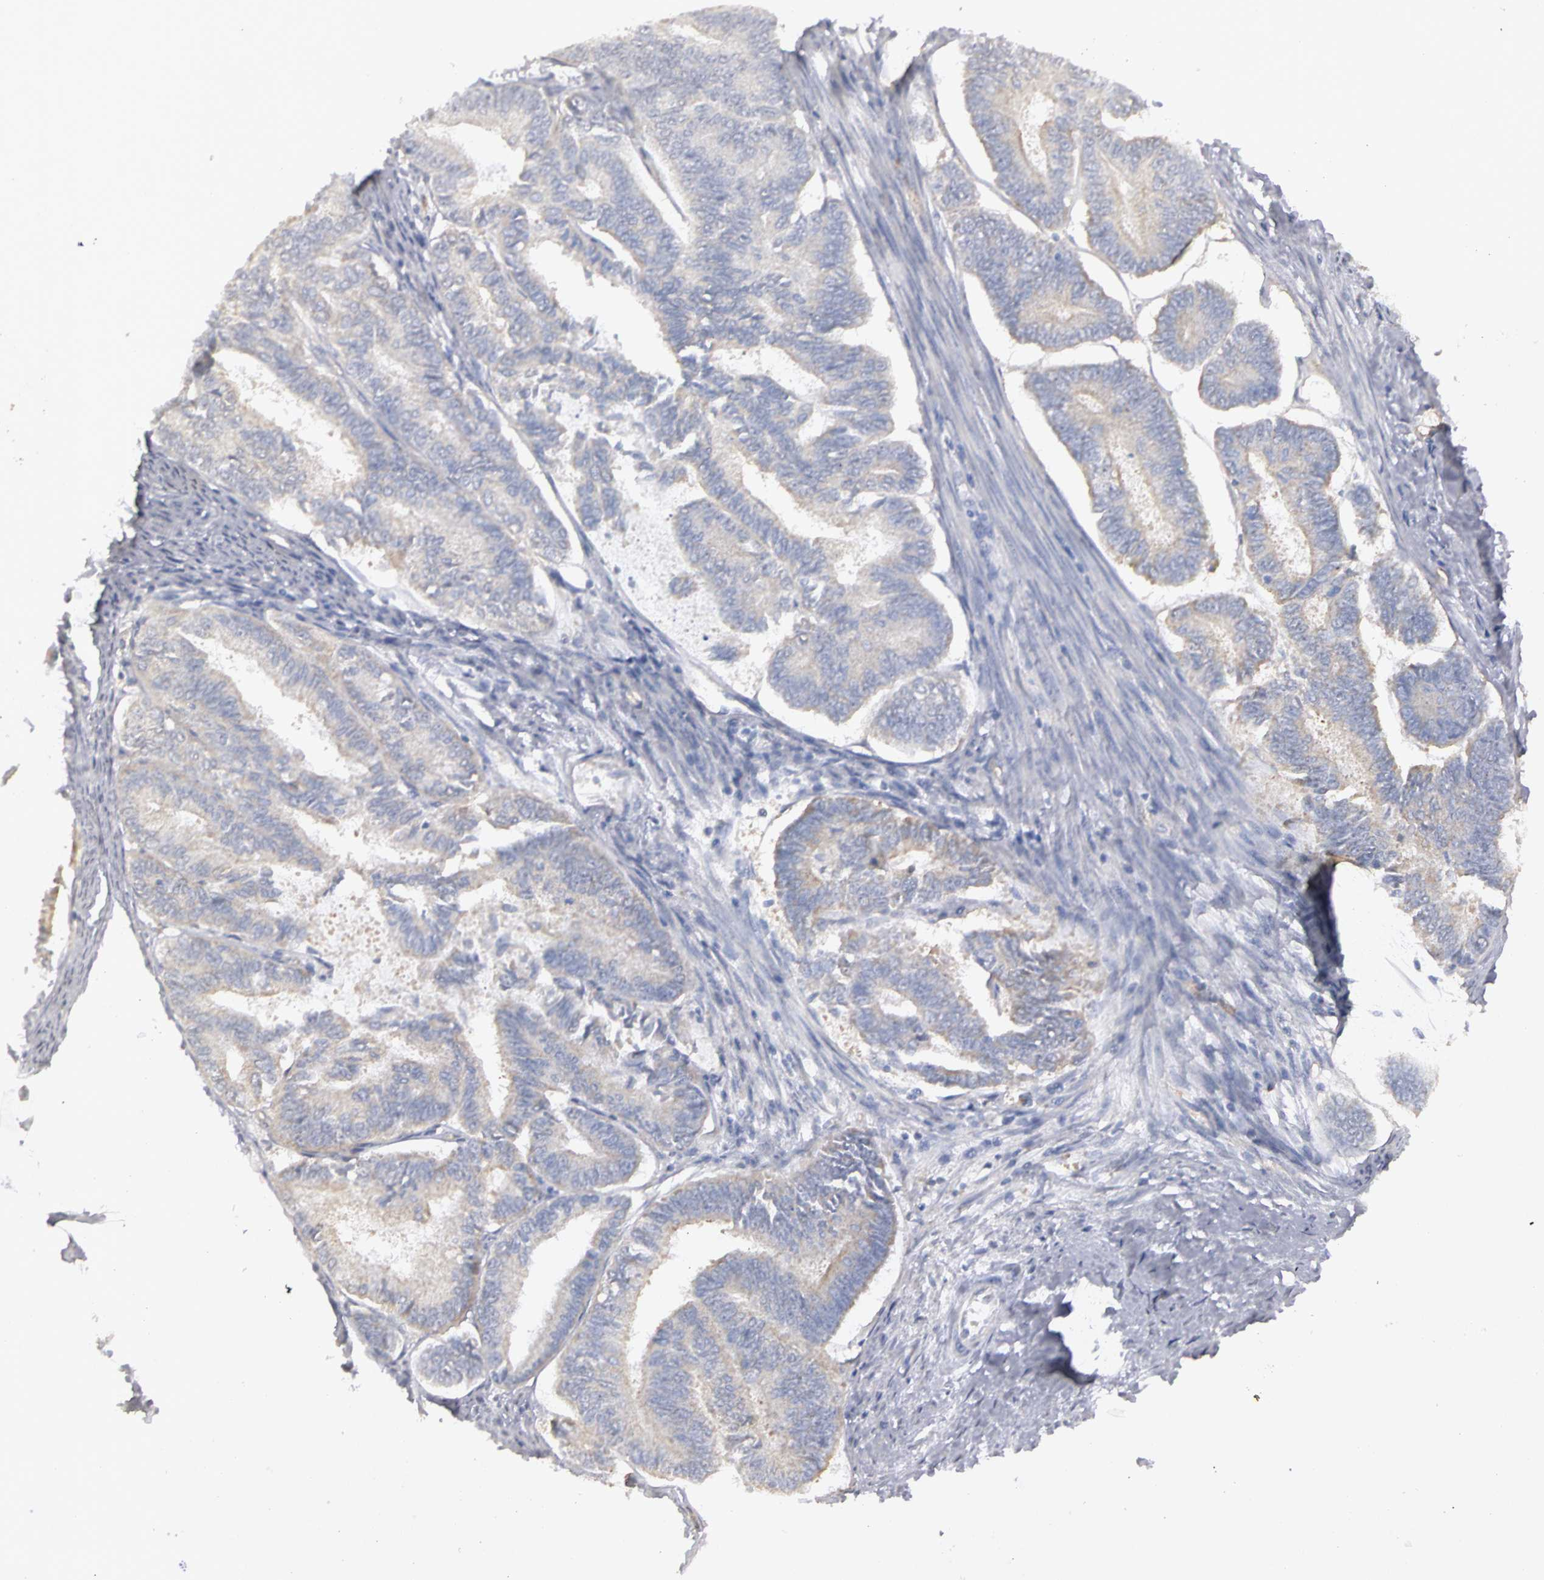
{"staining": {"intensity": "weak", "quantity": ">75%", "location": "cytoplasmic/membranous"}, "tissue": "endometrial cancer", "cell_type": "Tumor cells", "image_type": "cancer", "snomed": [{"axis": "morphology", "description": "Adenocarcinoma, NOS"}, {"axis": "topography", "description": "Endometrium"}], "caption": "IHC histopathology image of human adenocarcinoma (endometrial) stained for a protein (brown), which exhibits low levels of weak cytoplasmic/membranous expression in about >75% of tumor cells.", "gene": "PLEKHA1", "patient": {"sex": "female", "age": 86}}